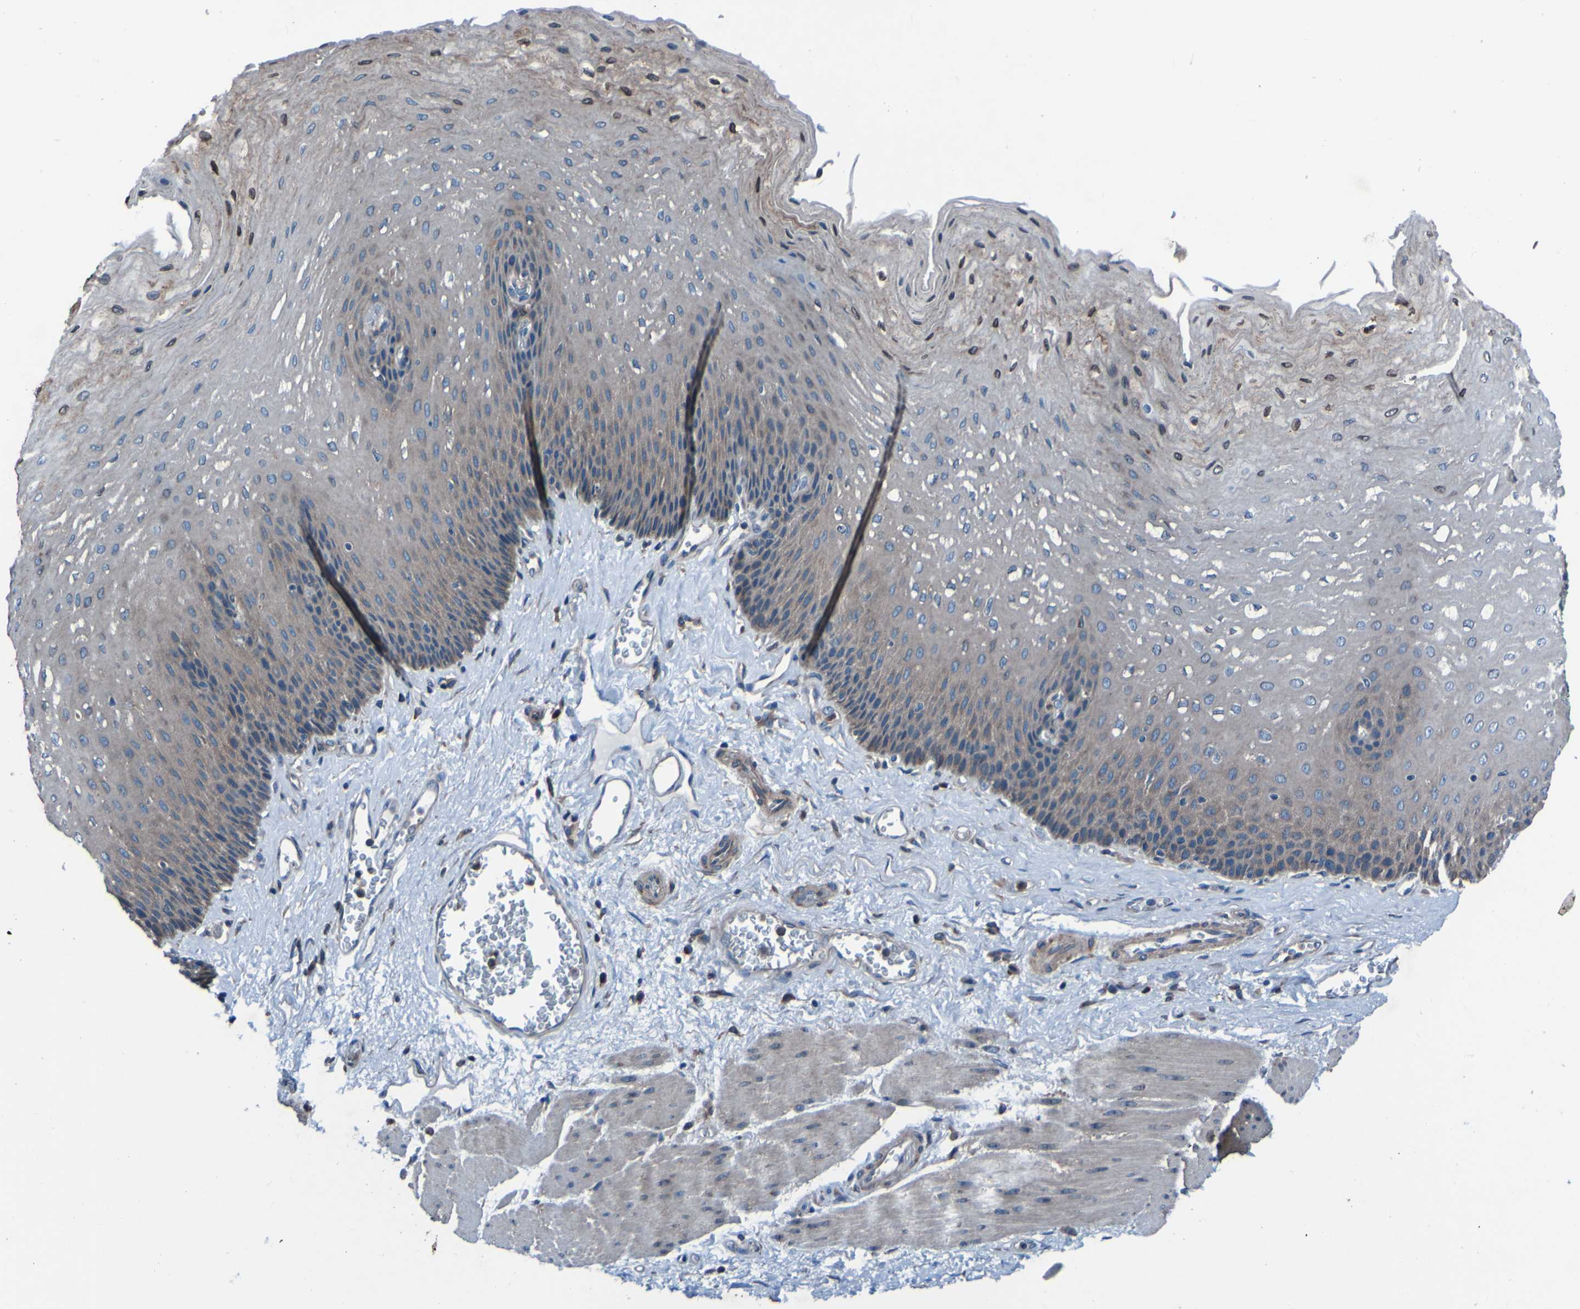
{"staining": {"intensity": "moderate", "quantity": "25%-75%", "location": "cytoplasmic/membranous"}, "tissue": "esophagus", "cell_type": "Squamous epithelial cells", "image_type": "normal", "snomed": [{"axis": "morphology", "description": "Normal tissue, NOS"}, {"axis": "topography", "description": "Esophagus"}], "caption": "This photomicrograph shows immunohistochemistry staining of benign esophagus, with medium moderate cytoplasmic/membranous staining in approximately 25%-75% of squamous epithelial cells.", "gene": "RAB5B", "patient": {"sex": "female", "age": 72}}